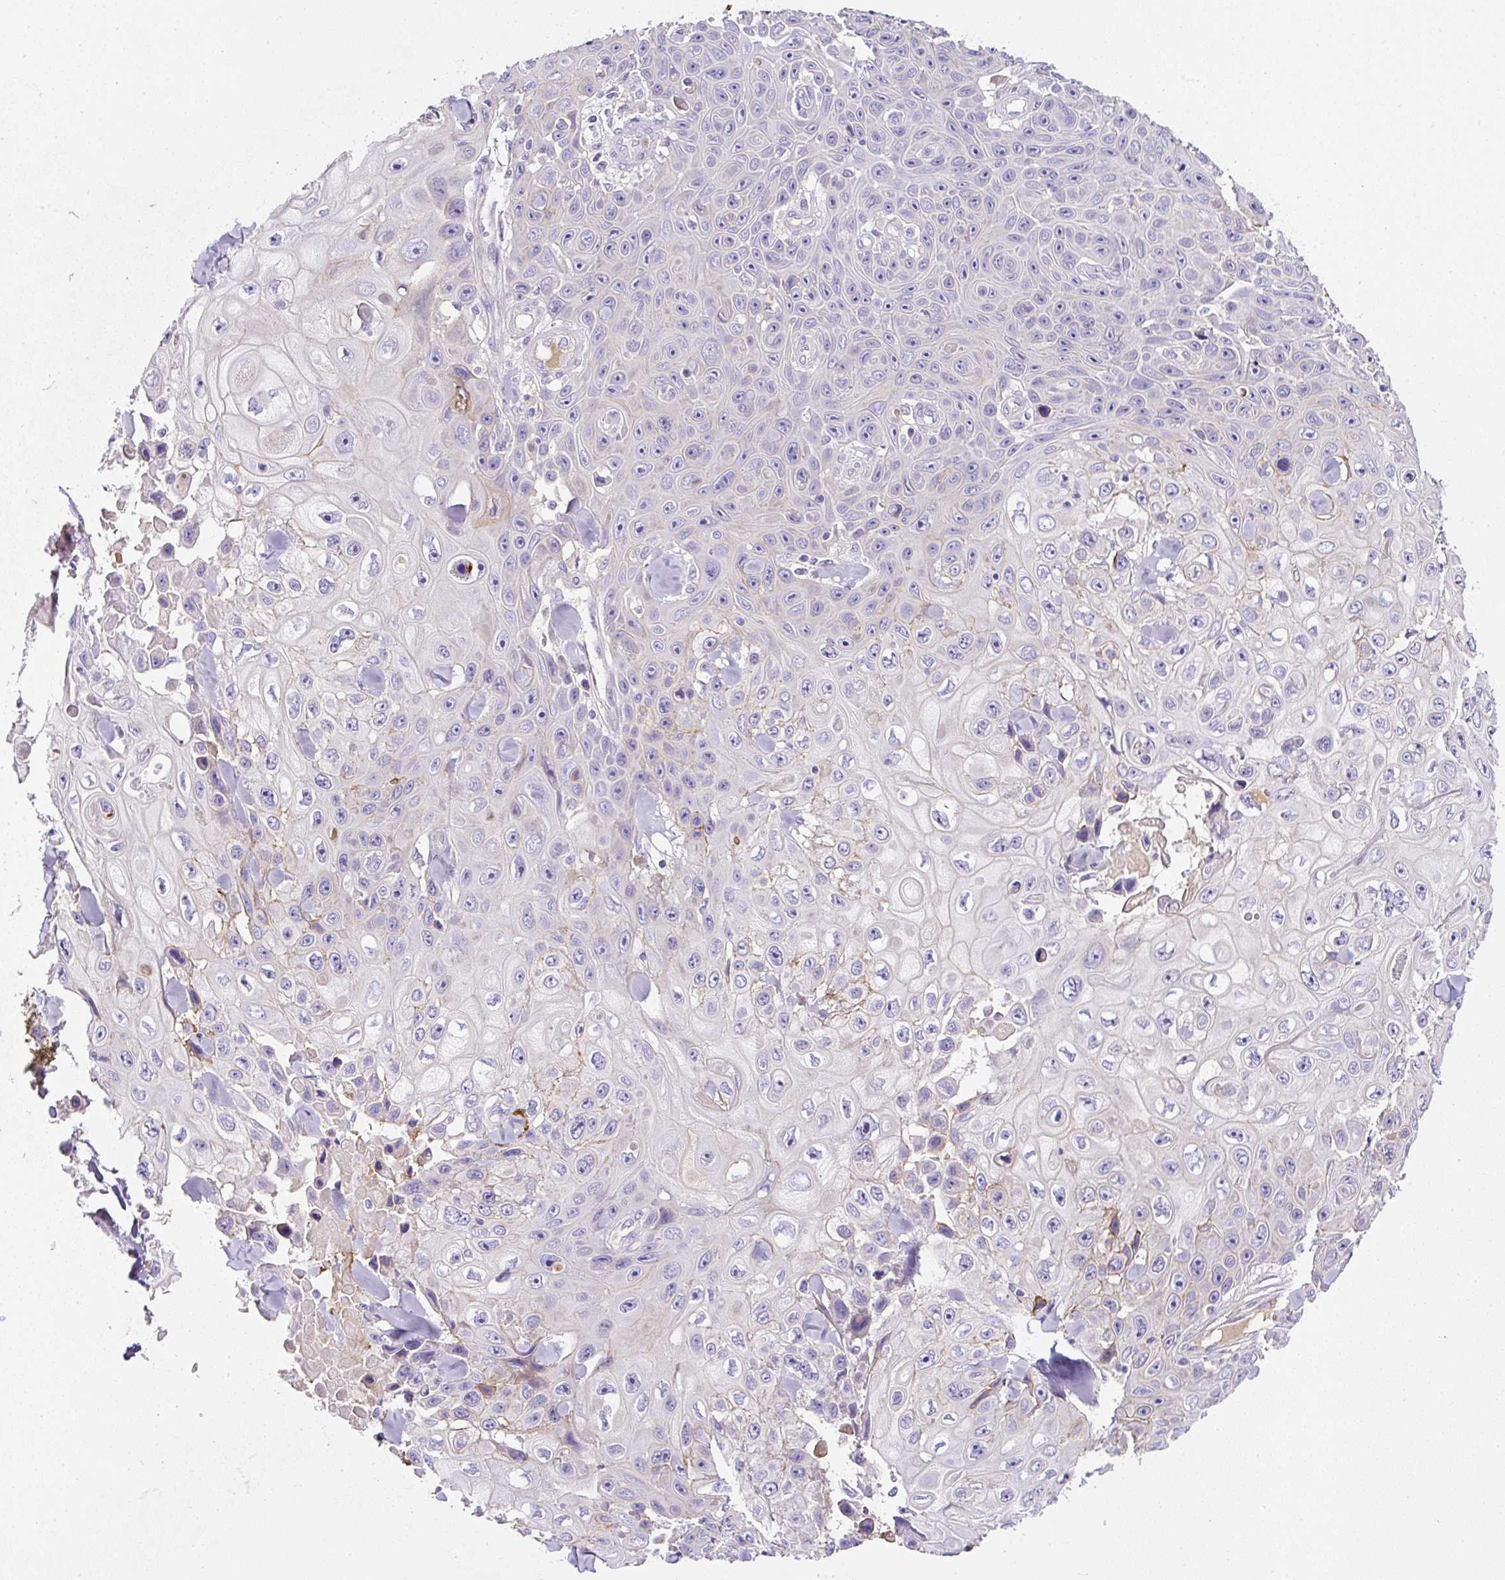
{"staining": {"intensity": "weak", "quantity": "<25%", "location": "cytoplasmic/membranous"}, "tissue": "skin cancer", "cell_type": "Tumor cells", "image_type": "cancer", "snomed": [{"axis": "morphology", "description": "Squamous cell carcinoma, NOS"}, {"axis": "topography", "description": "Skin"}], "caption": "This is an IHC image of human squamous cell carcinoma (skin). There is no expression in tumor cells.", "gene": "OR14A2", "patient": {"sex": "male", "age": 82}}